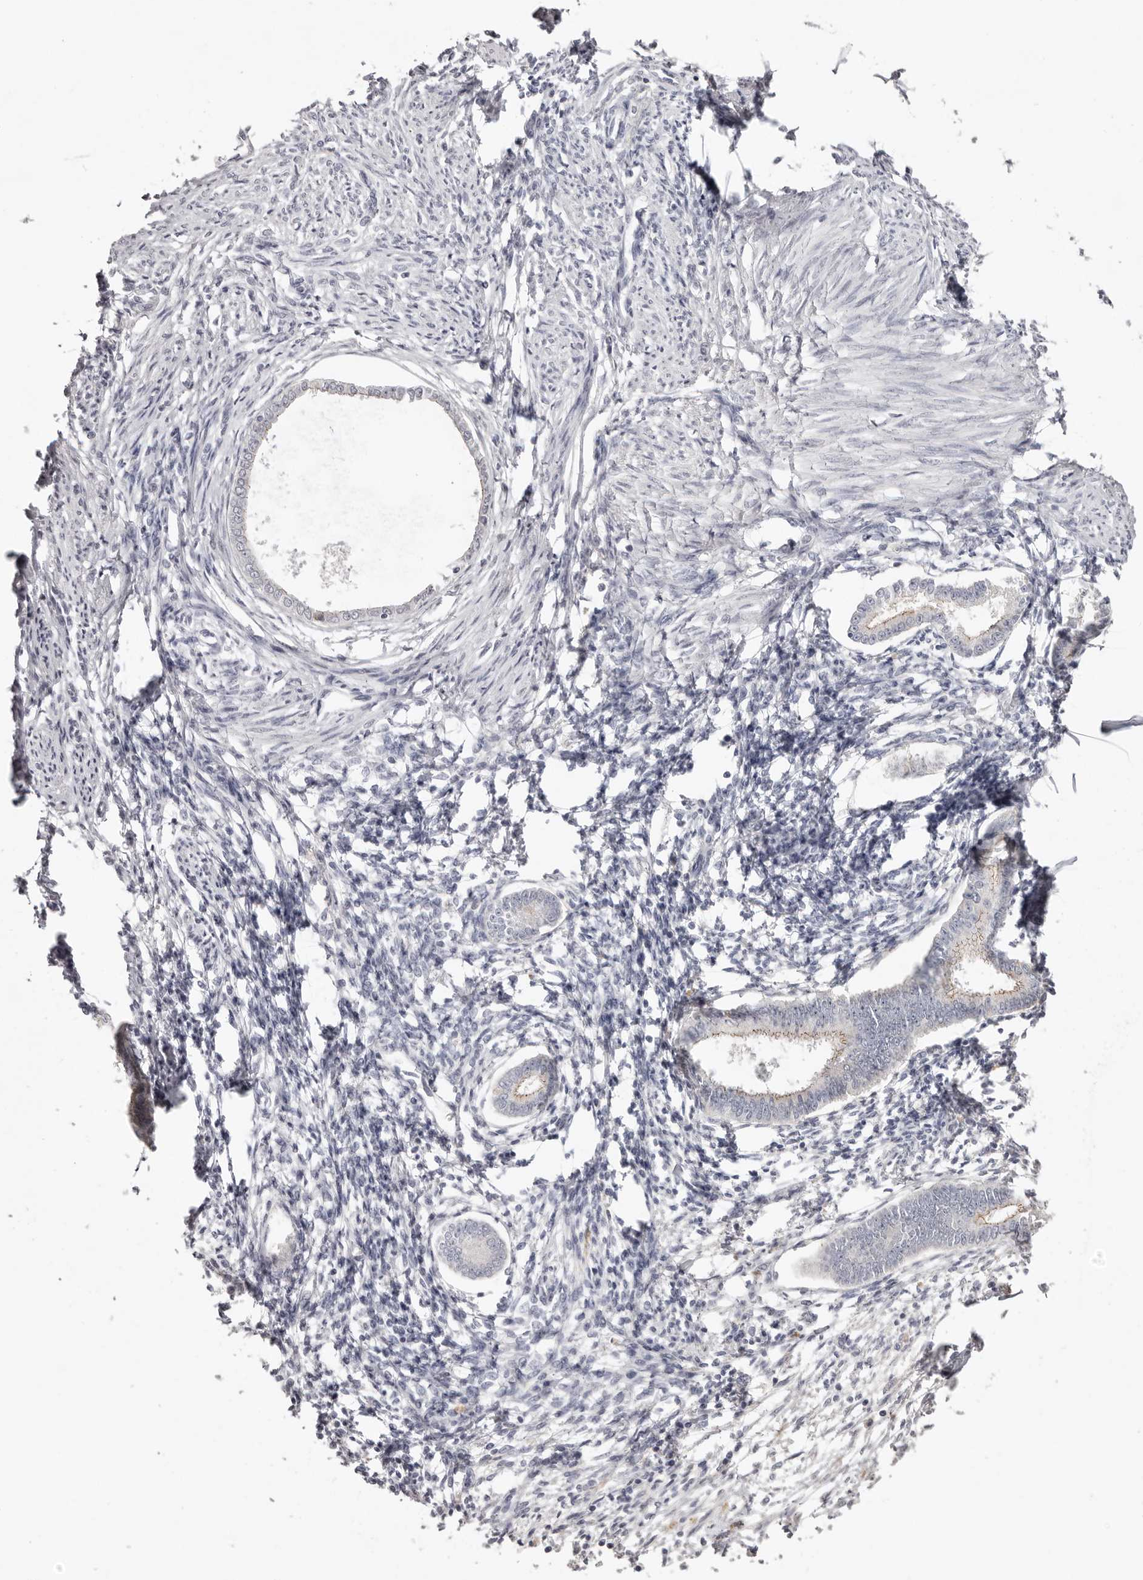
{"staining": {"intensity": "negative", "quantity": "none", "location": "none"}, "tissue": "endometrium", "cell_type": "Cells in endometrial stroma", "image_type": "normal", "snomed": [{"axis": "morphology", "description": "Normal tissue, NOS"}, {"axis": "topography", "description": "Endometrium"}], "caption": "There is no significant positivity in cells in endometrial stroma of endometrium. (DAB IHC with hematoxylin counter stain).", "gene": "PCDHB6", "patient": {"sex": "female", "age": 56}}